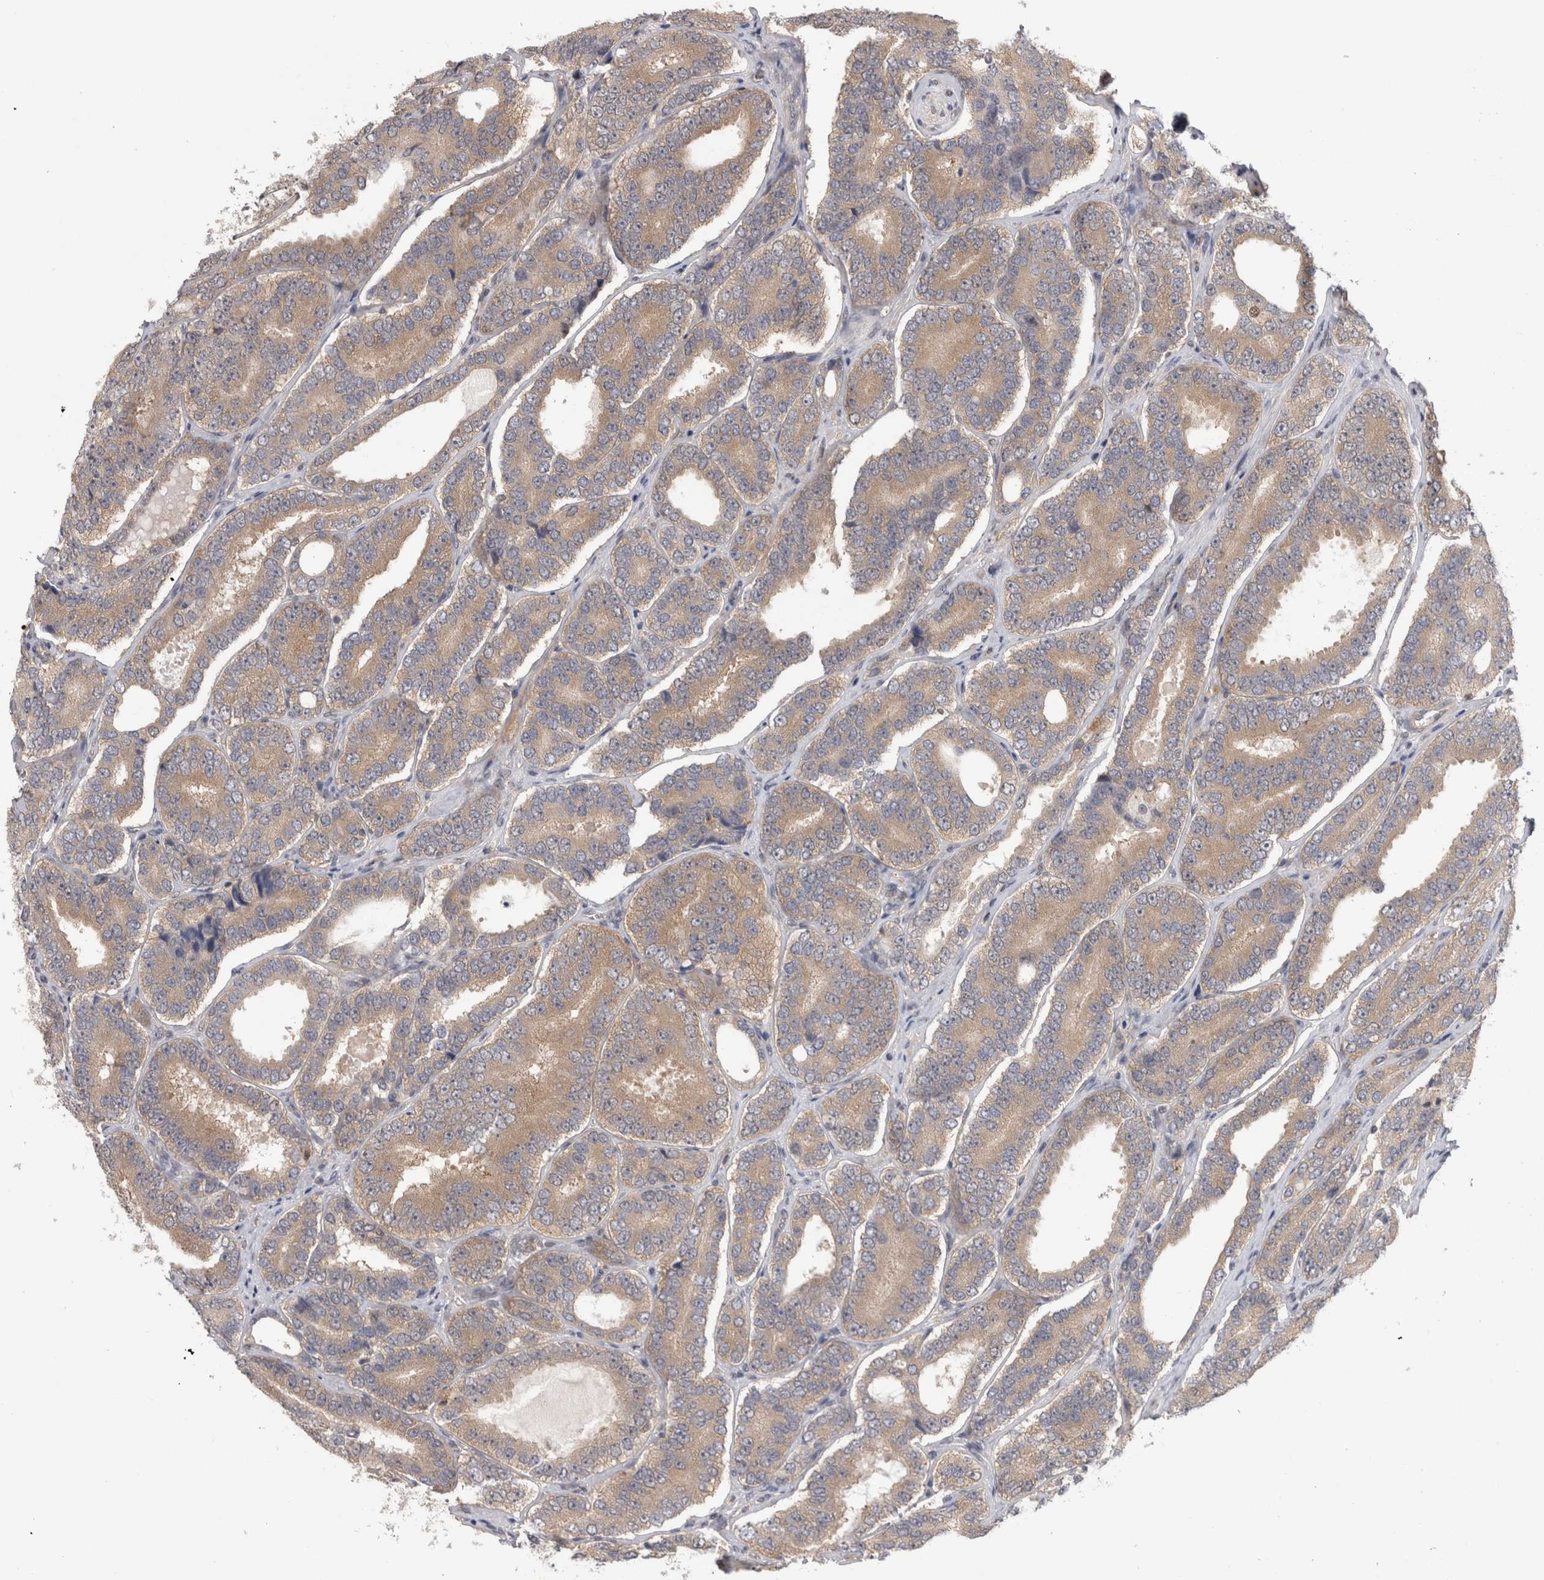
{"staining": {"intensity": "weak", "quantity": "25%-75%", "location": "cytoplasmic/membranous"}, "tissue": "prostate cancer", "cell_type": "Tumor cells", "image_type": "cancer", "snomed": [{"axis": "morphology", "description": "Adenocarcinoma, High grade"}, {"axis": "topography", "description": "Prostate"}], "caption": "A brown stain labels weak cytoplasmic/membranous staining of a protein in human prostate cancer (adenocarcinoma (high-grade)) tumor cells.", "gene": "PIGP", "patient": {"sex": "male", "age": 56}}